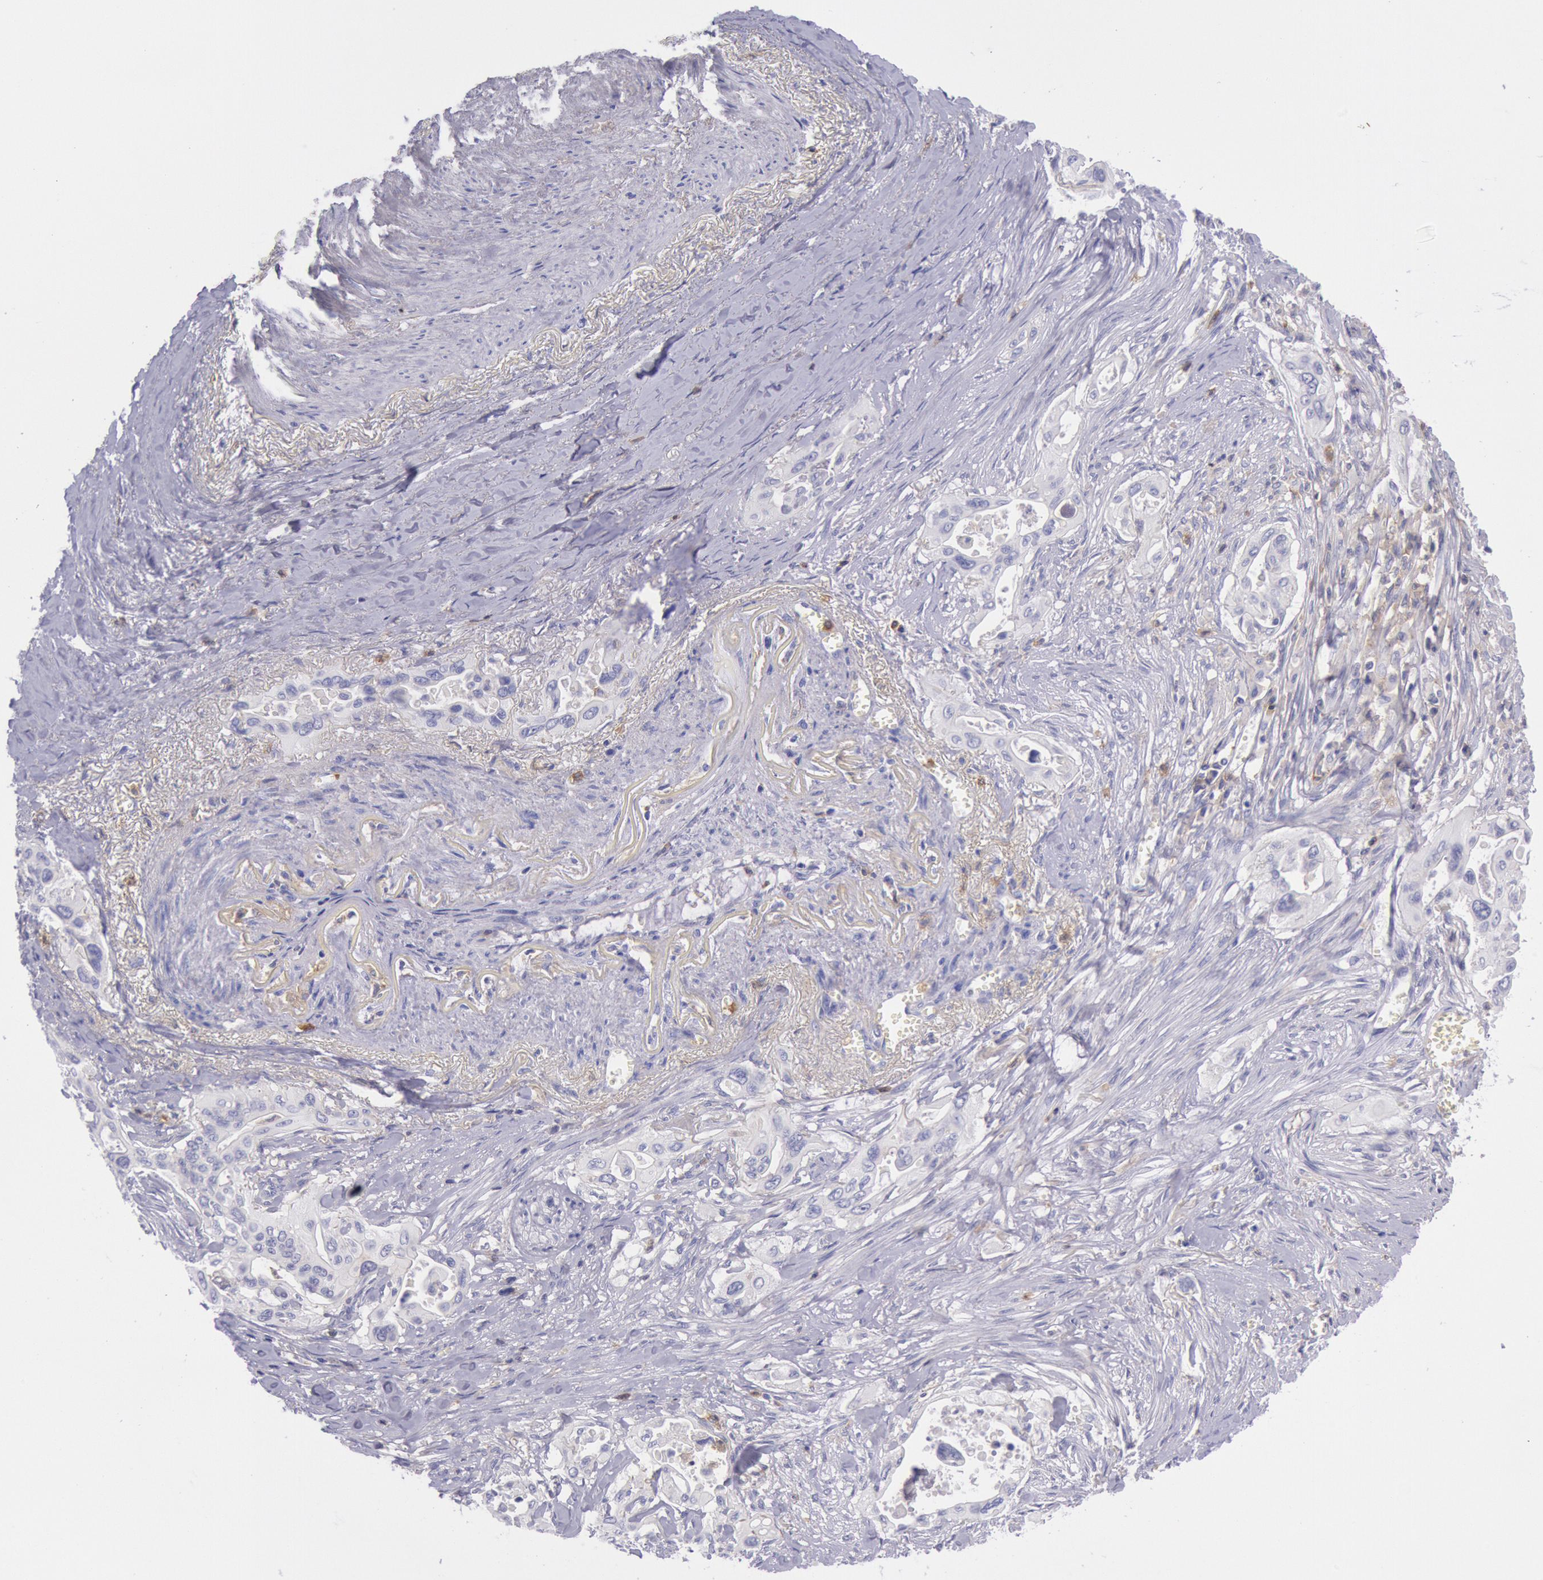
{"staining": {"intensity": "negative", "quantity": "none", "location": "none"}, "tissue": "pancreatic cancer", "cell_type": "Tumor cells", "image_type": "cancer", "snomed": [{"axis": "morphology", "description": "Adenocarcinoma, NOS"}, {"axis": "topography", "description": "Pancreas"}], "caption": "This photomicrograph is of pancreatic cancer stained with immunohistochemistry (IHC) to label a protein in brown with the nuclei are counter-stained blue. There is no positivity in tumor cells.", "gene": "LYN", "patient": {"sex": "male", "age": 77}}